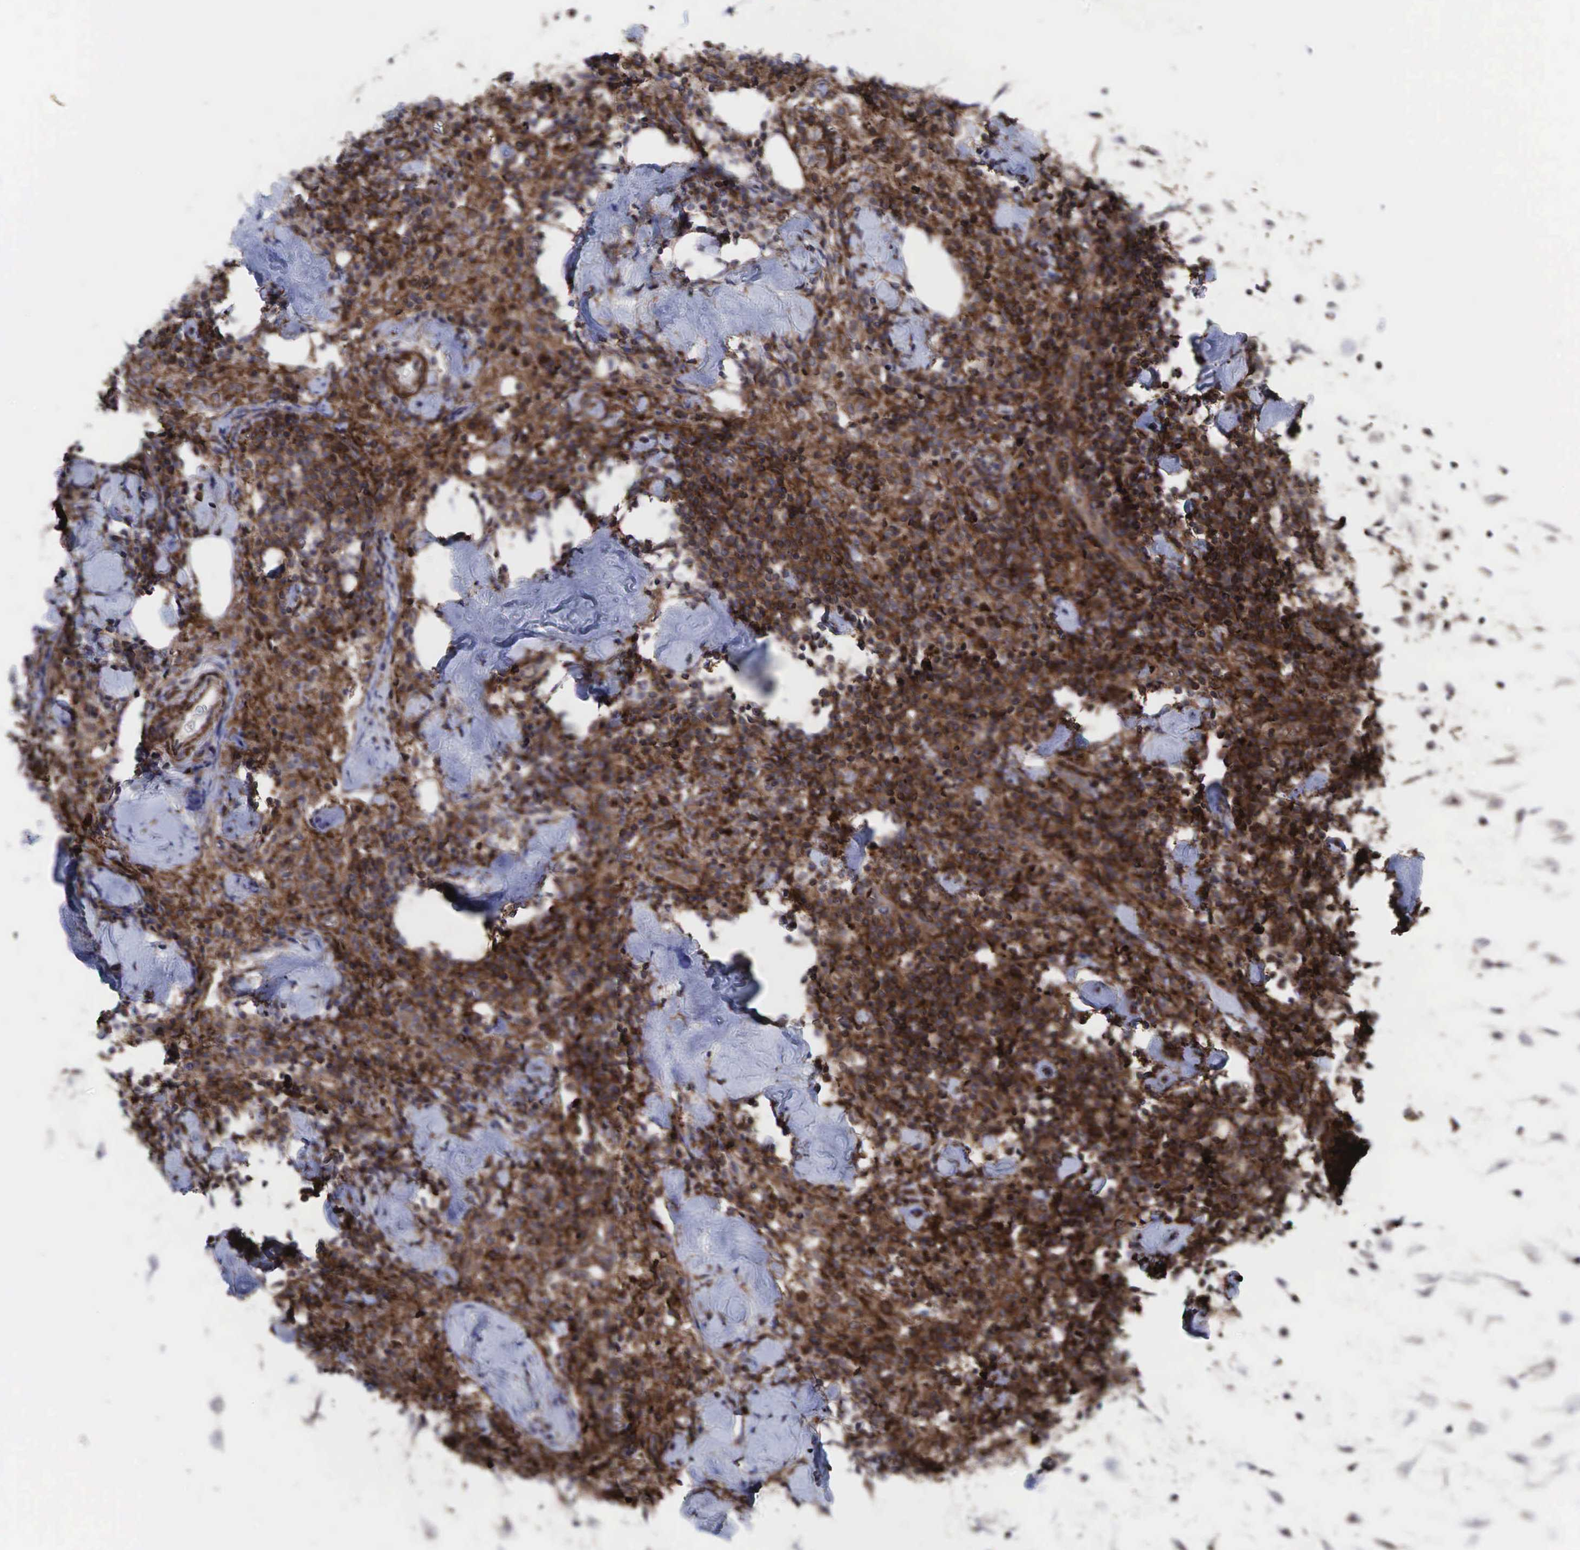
{"staining": {"intensity": "moderate", "quantity": ">75%", "location": "cytoplasmic/membranous"}, "tissue": "lymph node", "cell_type": "Germinal center cells", "image_type": "normal", "snomed": [{"axis": "morphology", "description": "Normal tissue, NOS"}, {"axis": "topography", "description": "Lymph node"}], "caption": "Human lymph node stained for a protein (brown) demonstrates moderate cytoplasmic/membranous positive positivity in about >75% of germinal center cells.", "gene": "GPRASP1", "patient": {"sex": "male", "age": 67}}